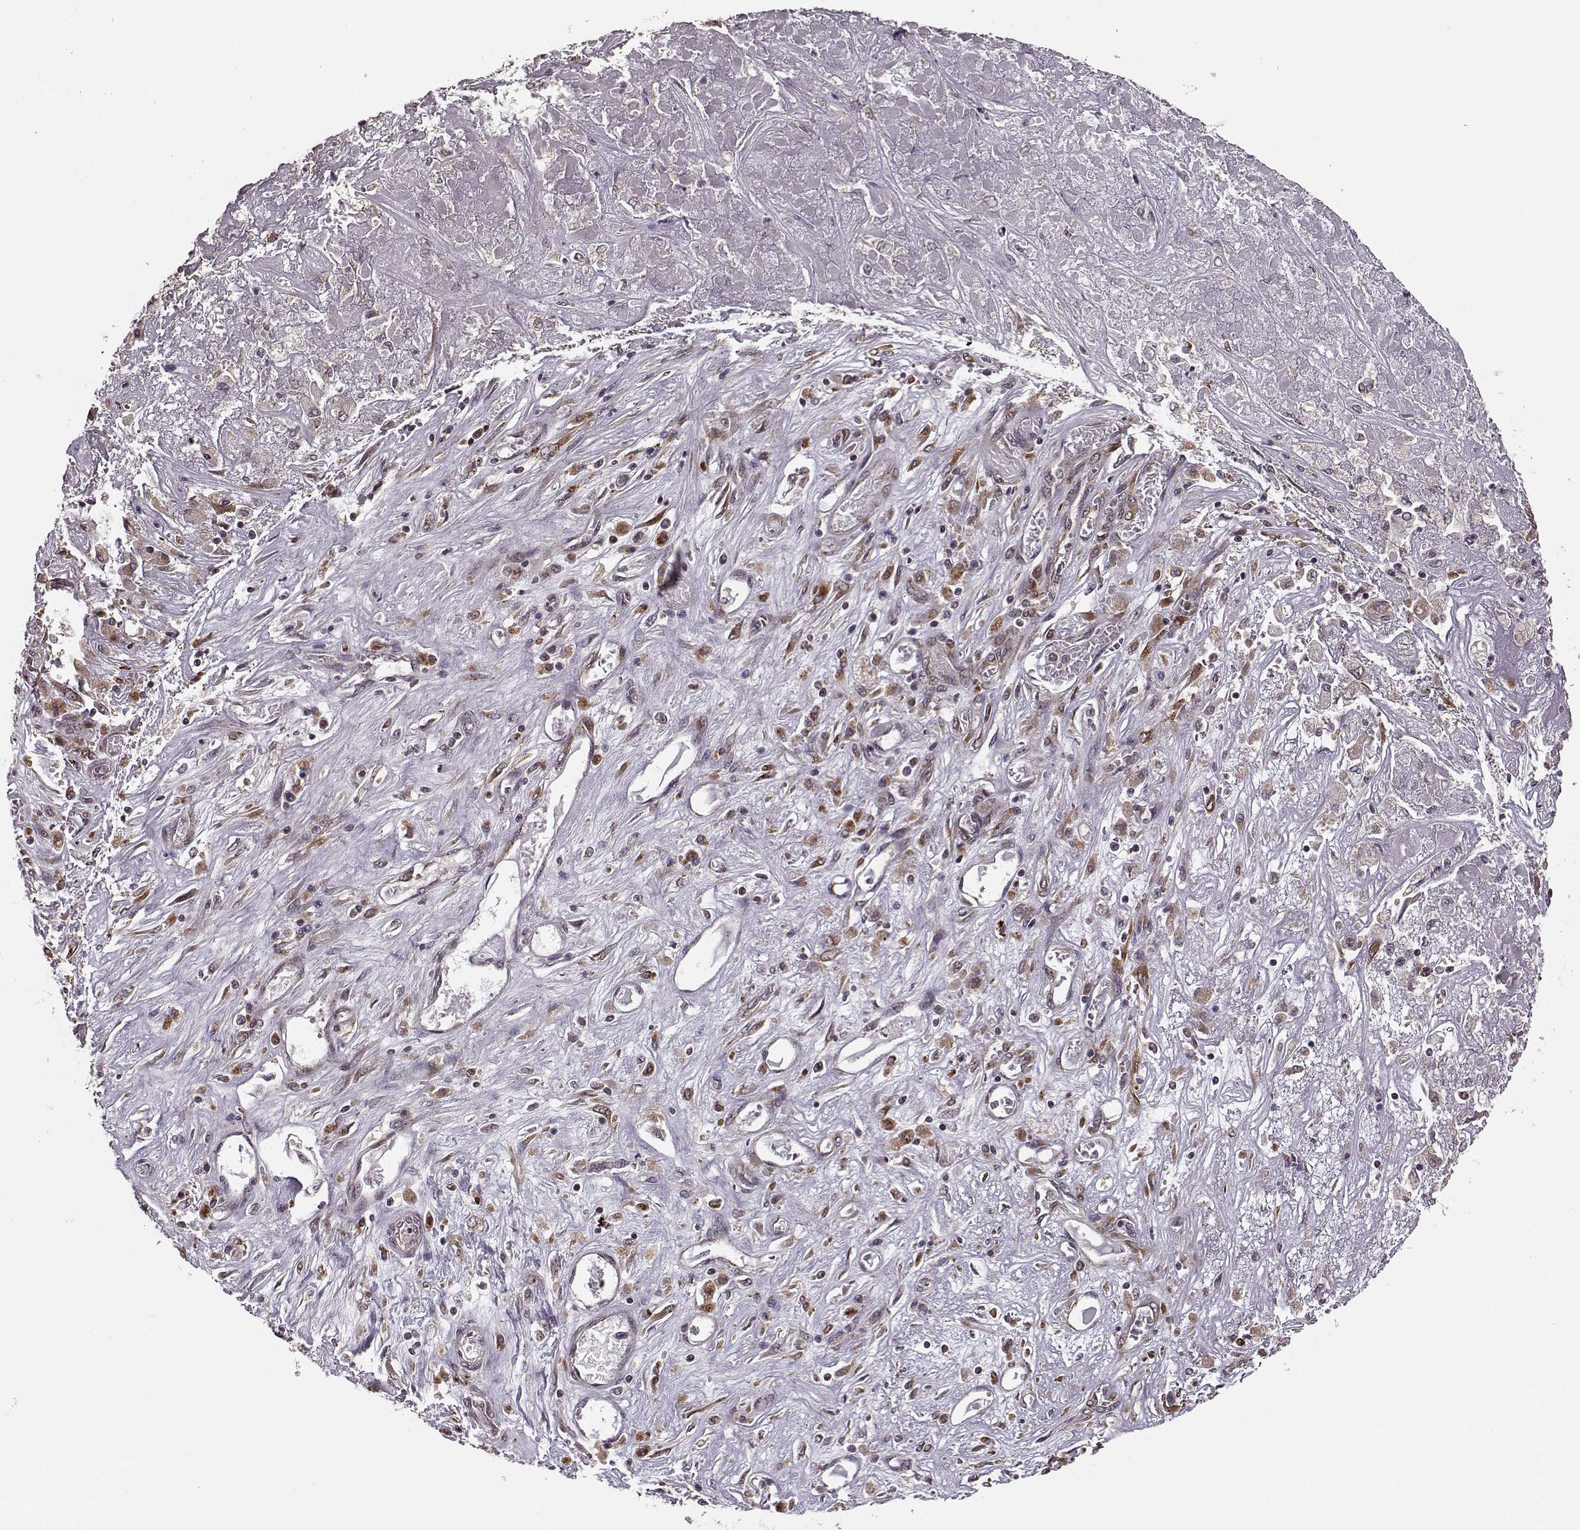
{"staining": {"intensity": "weak", "quantity": "<25%", "location": "cytoplasmic/membranous"}, "tissue": "liver cancer", "cell_type": "Tumor cells", "image_type": "cancer", "snomed": [{"axis": "morphology", "description": "Cholangiocarcinoma"}, {"axis": "topography", "description": "Liver"}], "caption": "Histopathology image shows no significant protein staining in tumor cells of liver cancer (cholangiocarcinoma). (Immunohistochemistry, brightfield microscopy, high magnification).", "gene": "YIPF5", "patient": {"sex": "female", "age": 52}}